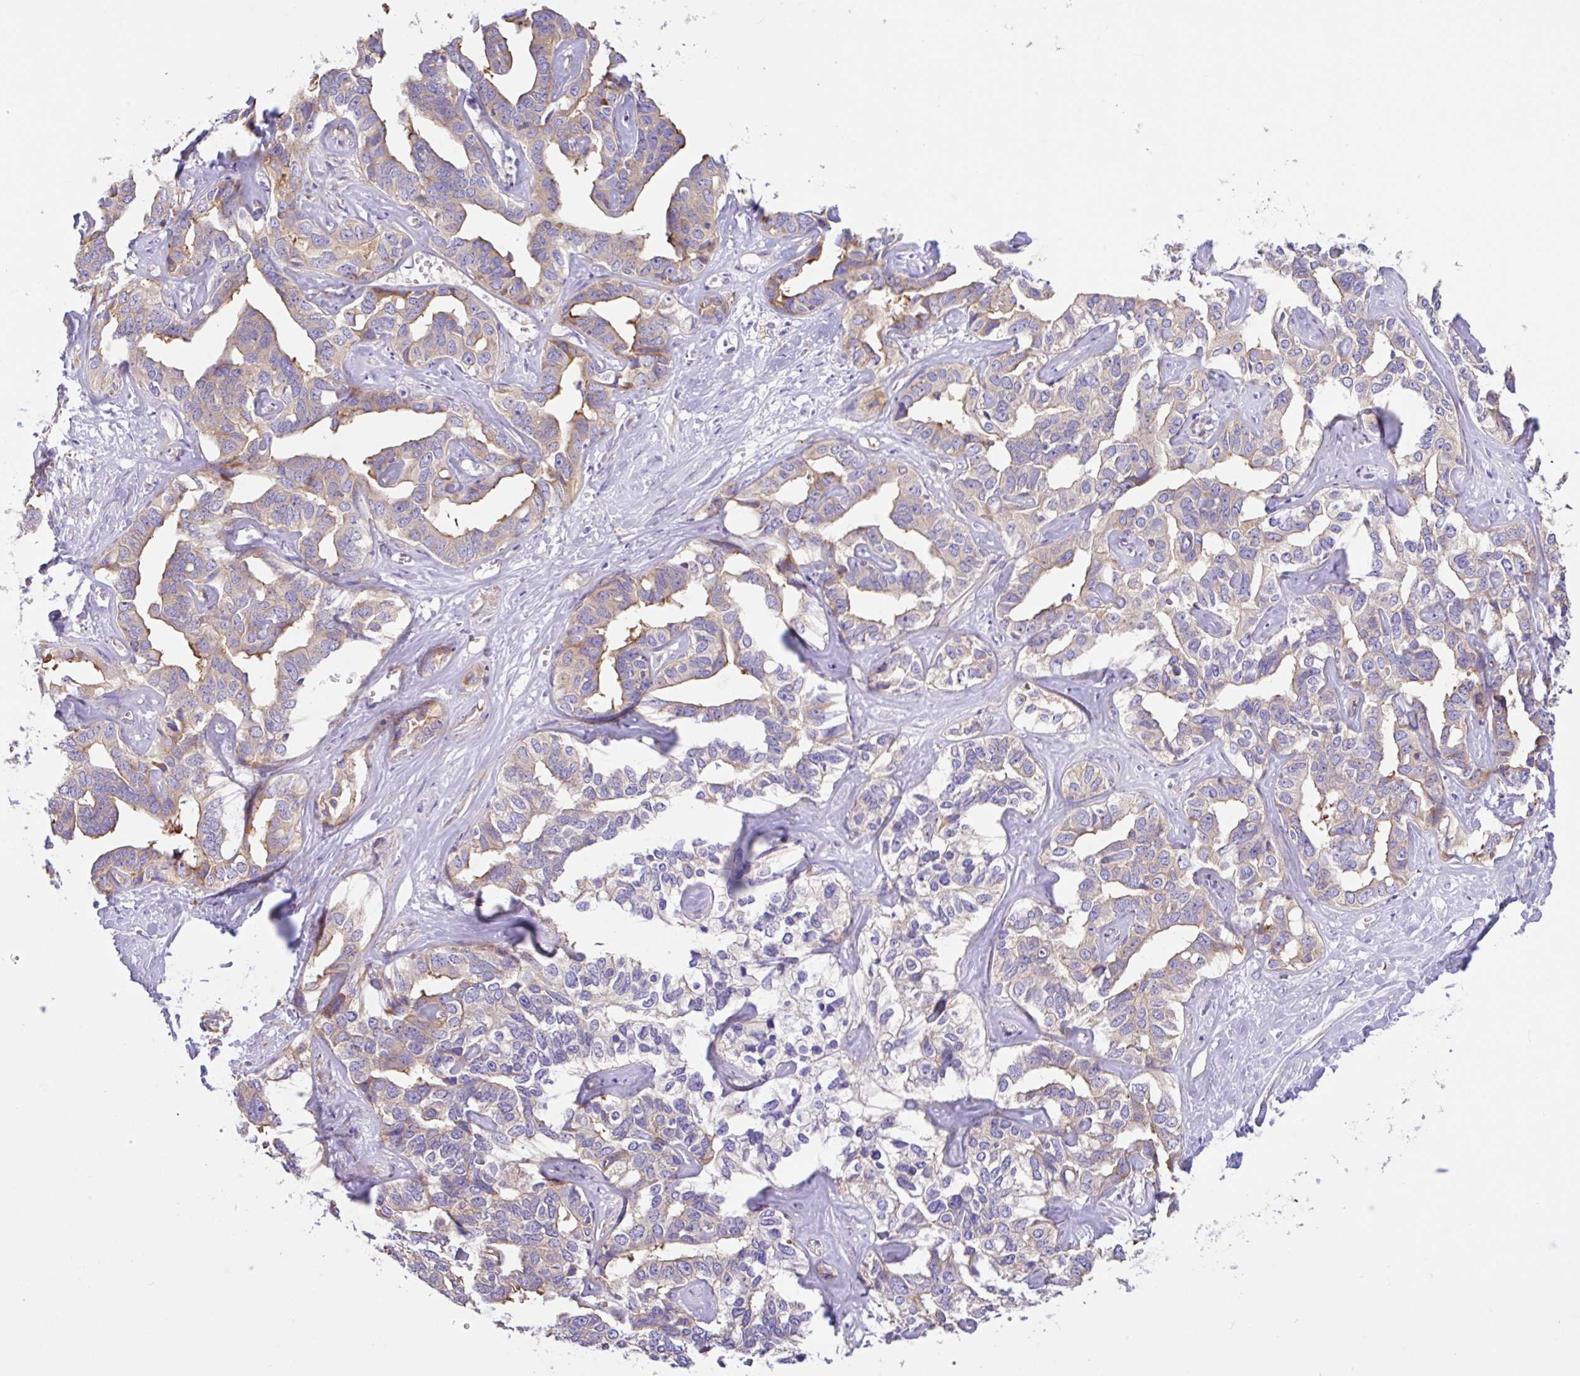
{"staining": {"intensity": "weak", "quantity": "<25%", "location": "cytoplasmic/membranous"}, "tissue": "liver cancer", "cell_type": "Tumor cells", "image_type": "cancer", "snomed": [{"axis": "morphology", "description": "Cholangiocarcinoma"}, {"axis": "topography", "description": "Liver"}], "caption": "Human liver cancer (cholangiocarcinoma) stained for a protein using immunohistochemistry (IHC) shows no positivity in tumor cells.", "gene": "GFPT2", "patient": {"sex": "male", "age": 59}}